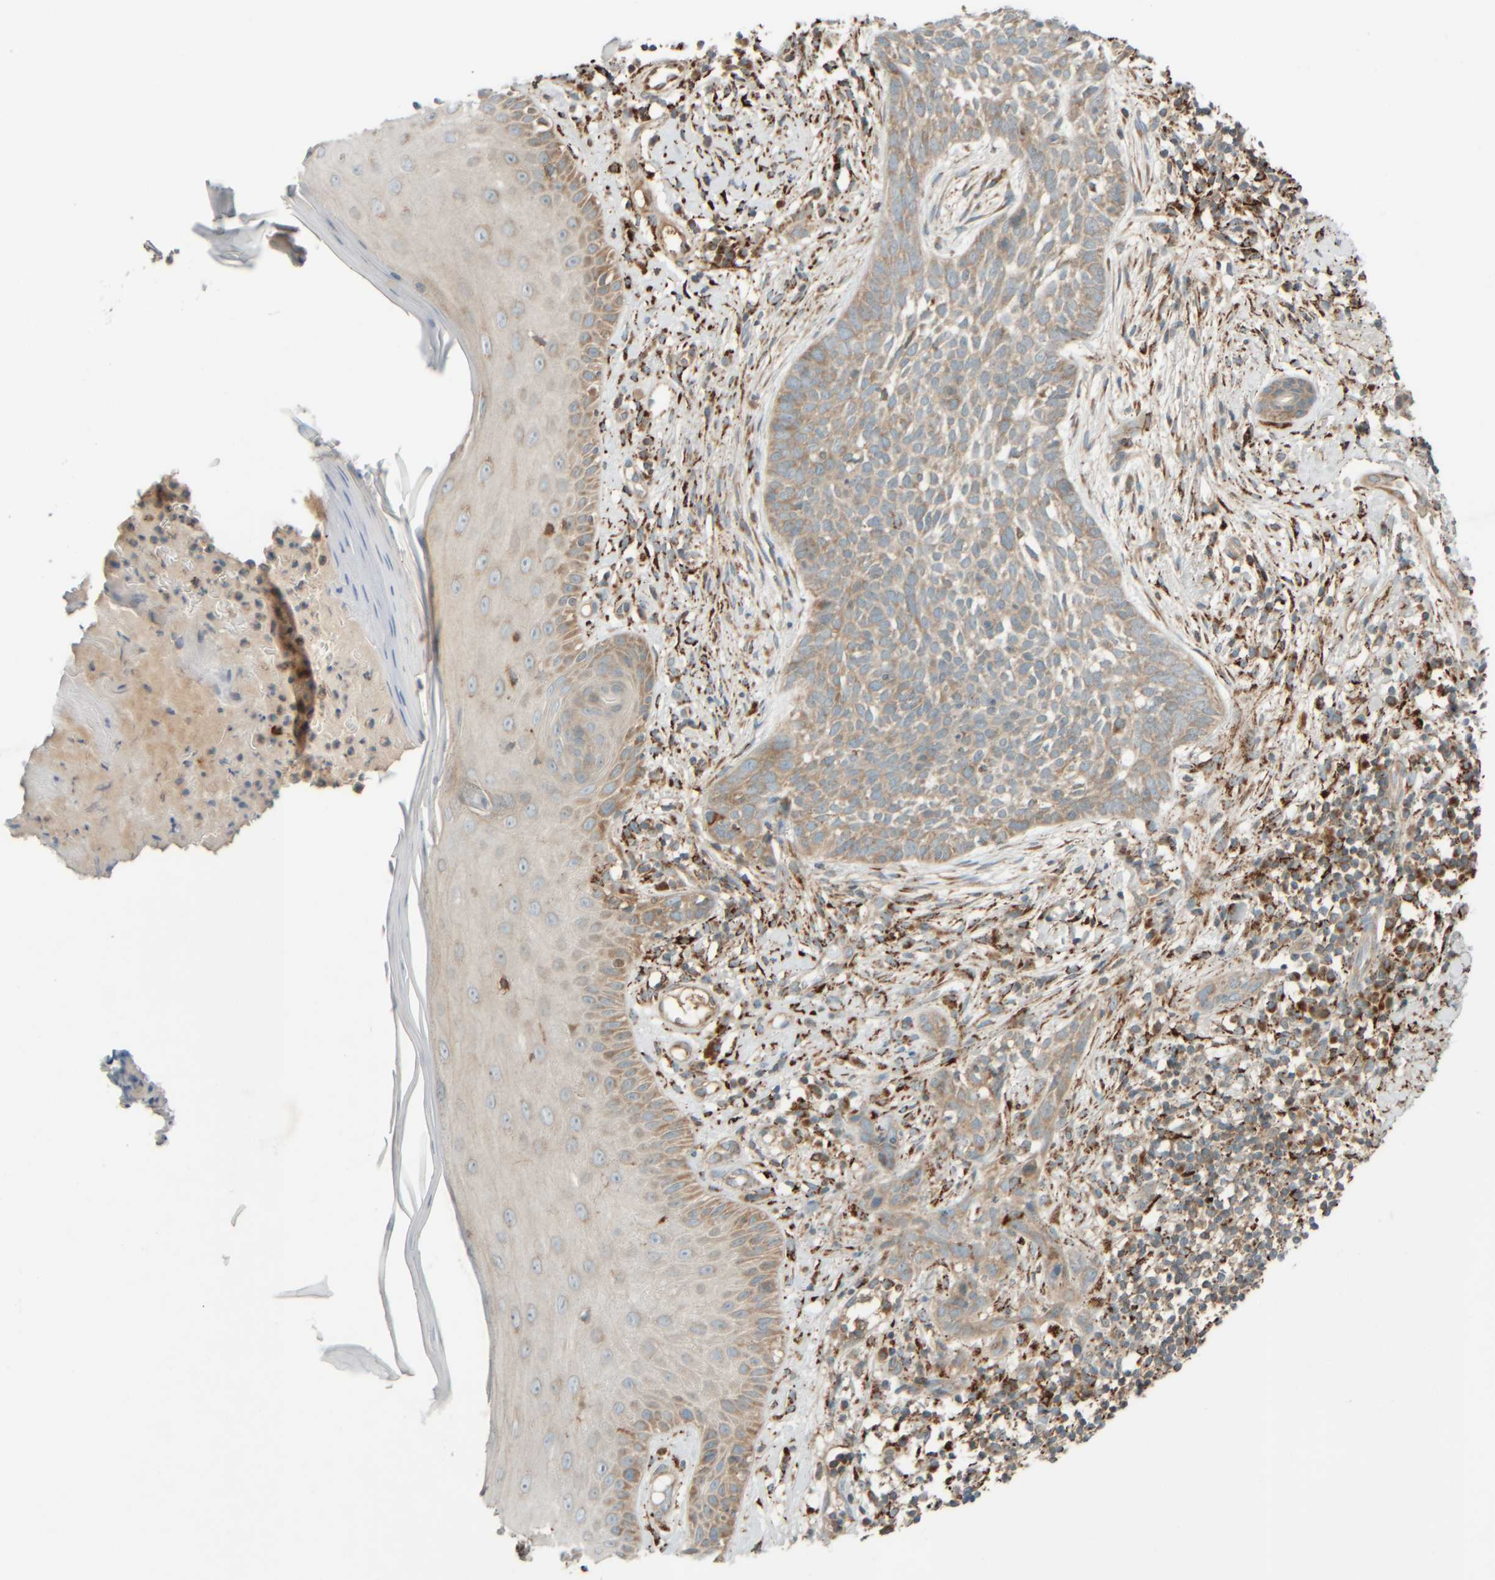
{"staining": {"intensity": "weak", "quantity": ">75%", "location": "cytoplasmic/membranous"}, "tissue": "skin cancer", "cell_type": "Tumor cells", "image_type": "cancer", "snomed": [{"axis": "morphology", "description": "Normal tissue, NOS"}, {"axis": "morphology", "description": "Basal cell carcinoma"}, {"axis": "topography", "description": "Skin"}], "caption": "The image demonstrates immunohistochemical staining of skin cancer. There is weak cytoplasmic/membranous expression is identified in about >75% of tumor cells. (brown staining indicates protein expression, while blue staining denotes nuclei).", "gene": "SPAG5", "patient": {"sex": "male", "age": 67}}